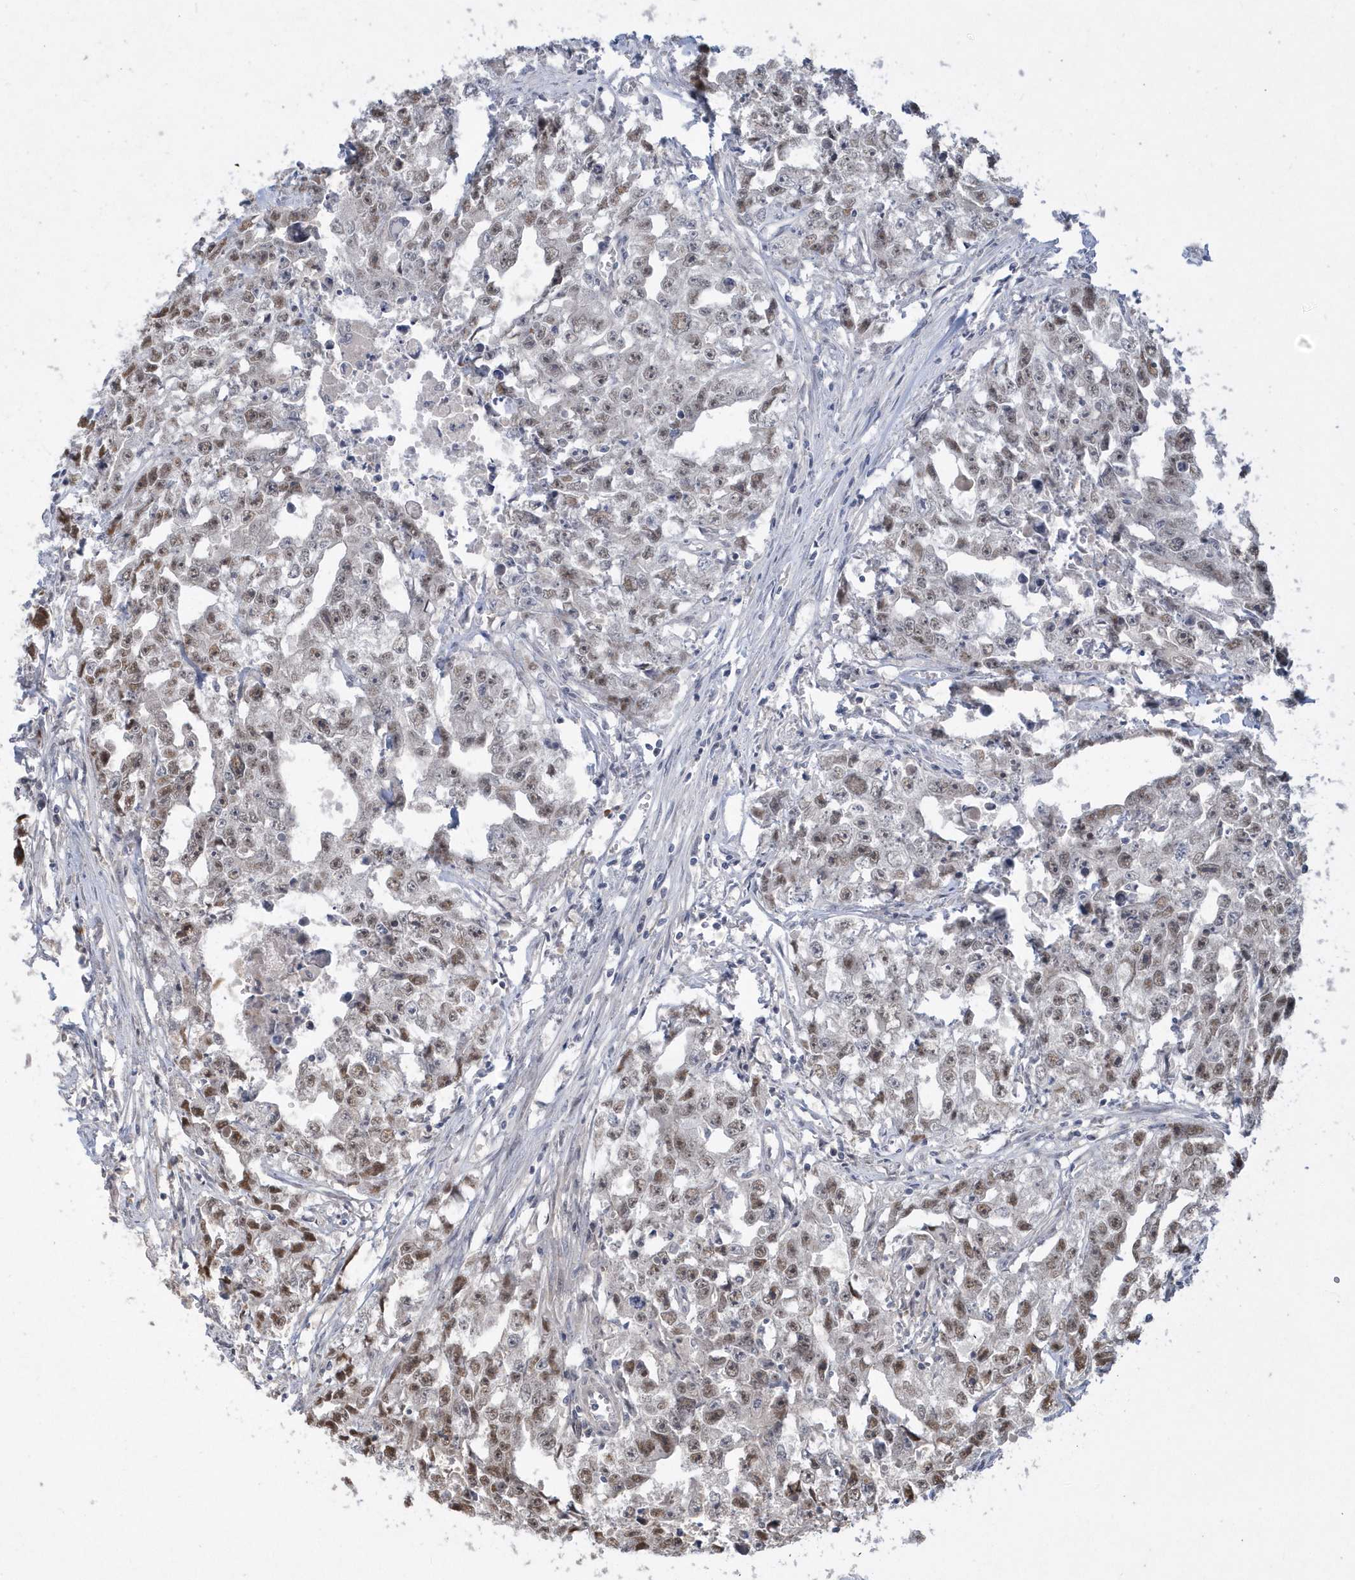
{"staining": {"intensity": "moderate", "quantity": "25%-75%", "location": "nuclear"}, "tissue": "testis cancer", "cell_type": "Tumor cells", "image_type": "cancer", "snomed": [{"axis": "morphology", "description": "Seminoma, NOS"}, {"axis": "morphology", "description": "Carcinoma, Embryonal, NOS"}, {"axis": "topography", "description": "Testis"}], "caption": "The histopathology image exhibits a brown stain indicating the presence of a protein in the nuclear of tumor cells in seminoma (testis).", "gene": "TSPEAR", "patient": {"sex": "male", "age": 43}}